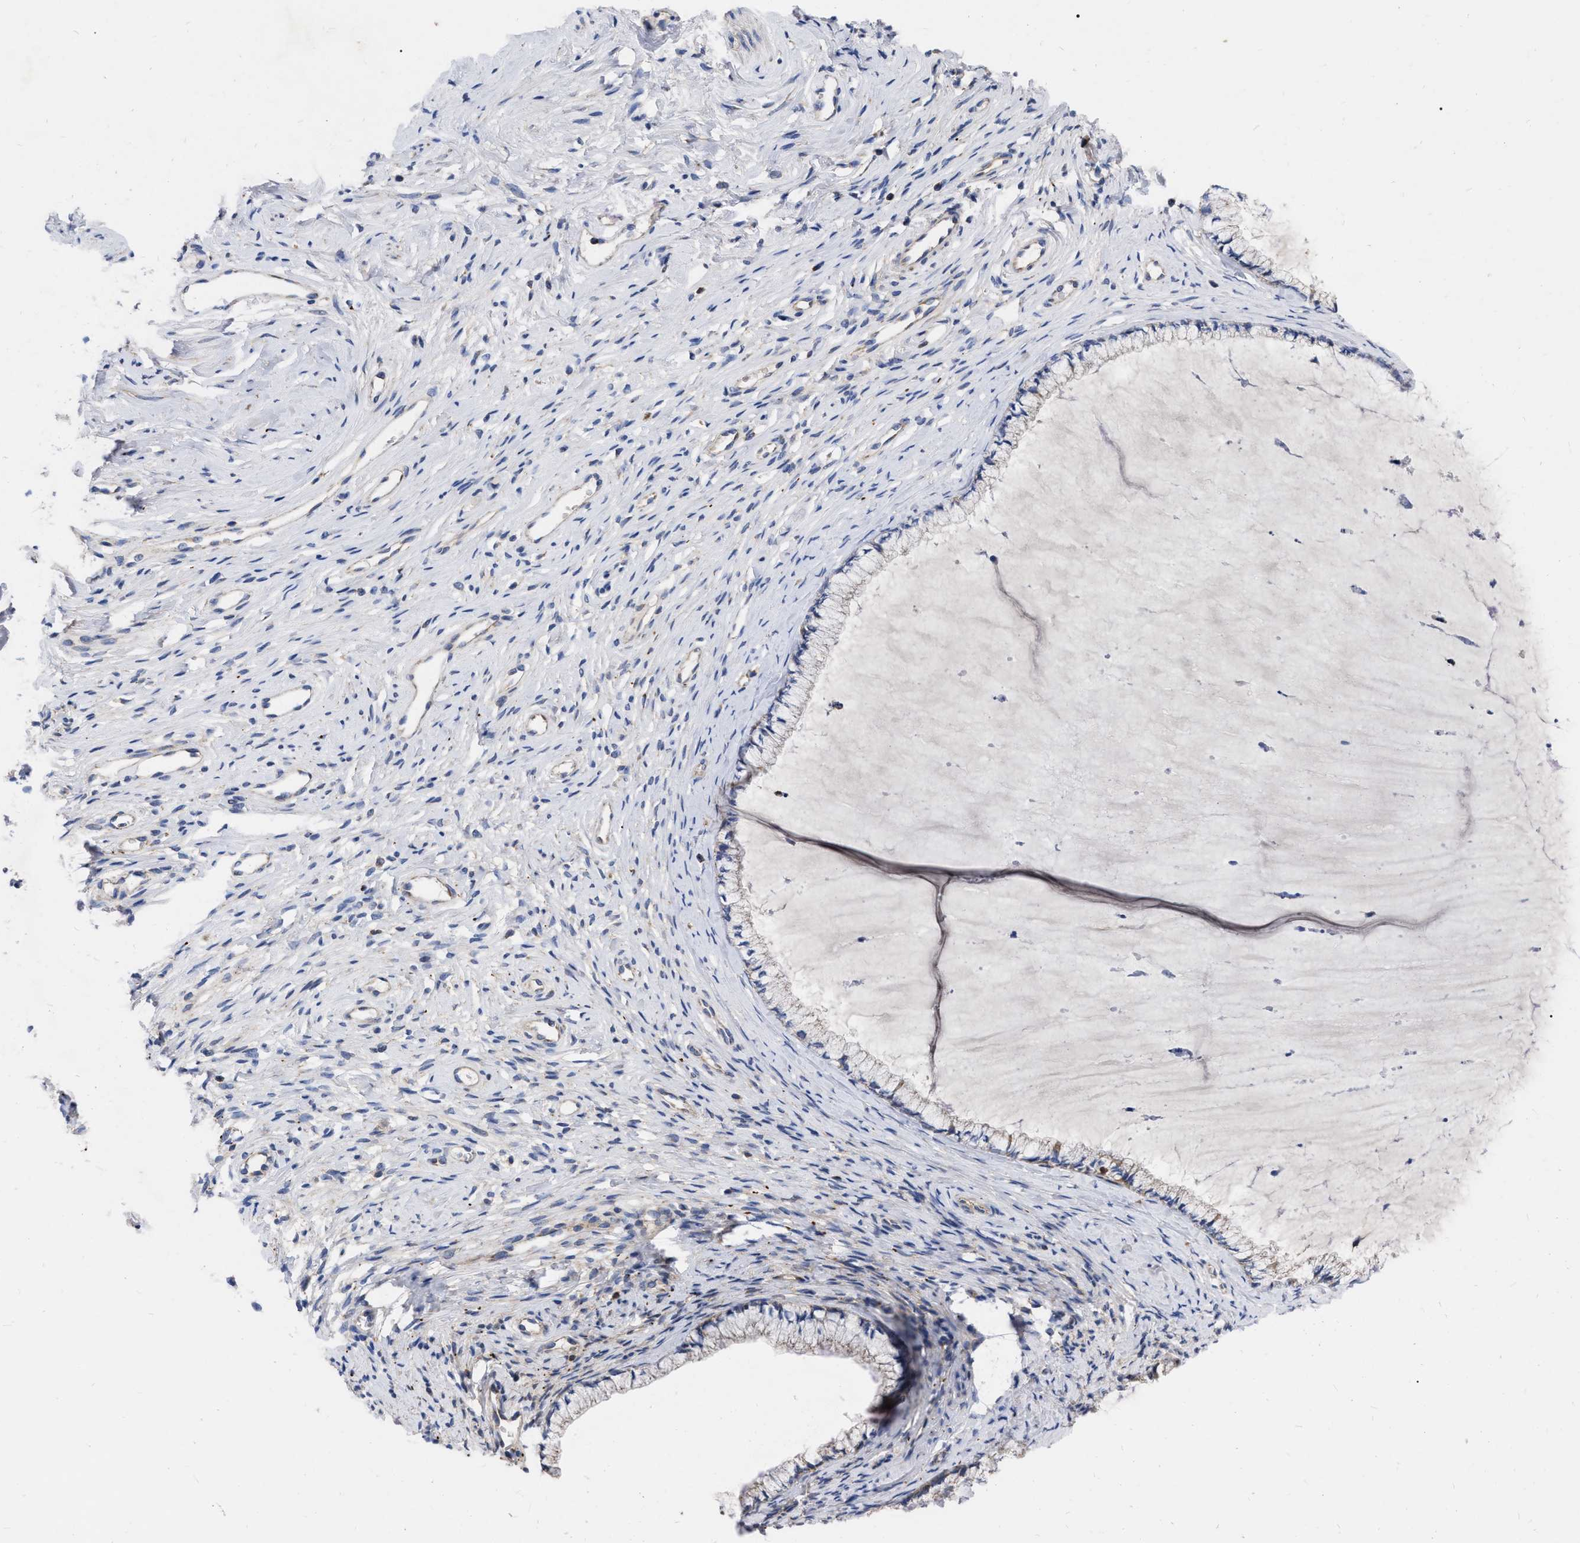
{"staining": {"intensity": "moderate", "quantity": "<25%", "location": "cytoplasmic/membranous"}, "tissue": "cervix", "cell_type": "Glandular cells", "image_type": "normal", "snomed": [{"axis": "morphology", "description": "Normal tissue, NOS"}, {"axis": "topography", "description": "Cervix"}], "caption": "Protein staining by immunohistochemistry demonstrates moderate cytoplasmic/membranous positivity in approximately <25% of glandular cells in normal cervix.", "gene": "CDKN2C", "patient": {"sex": "female", "age": 77}}